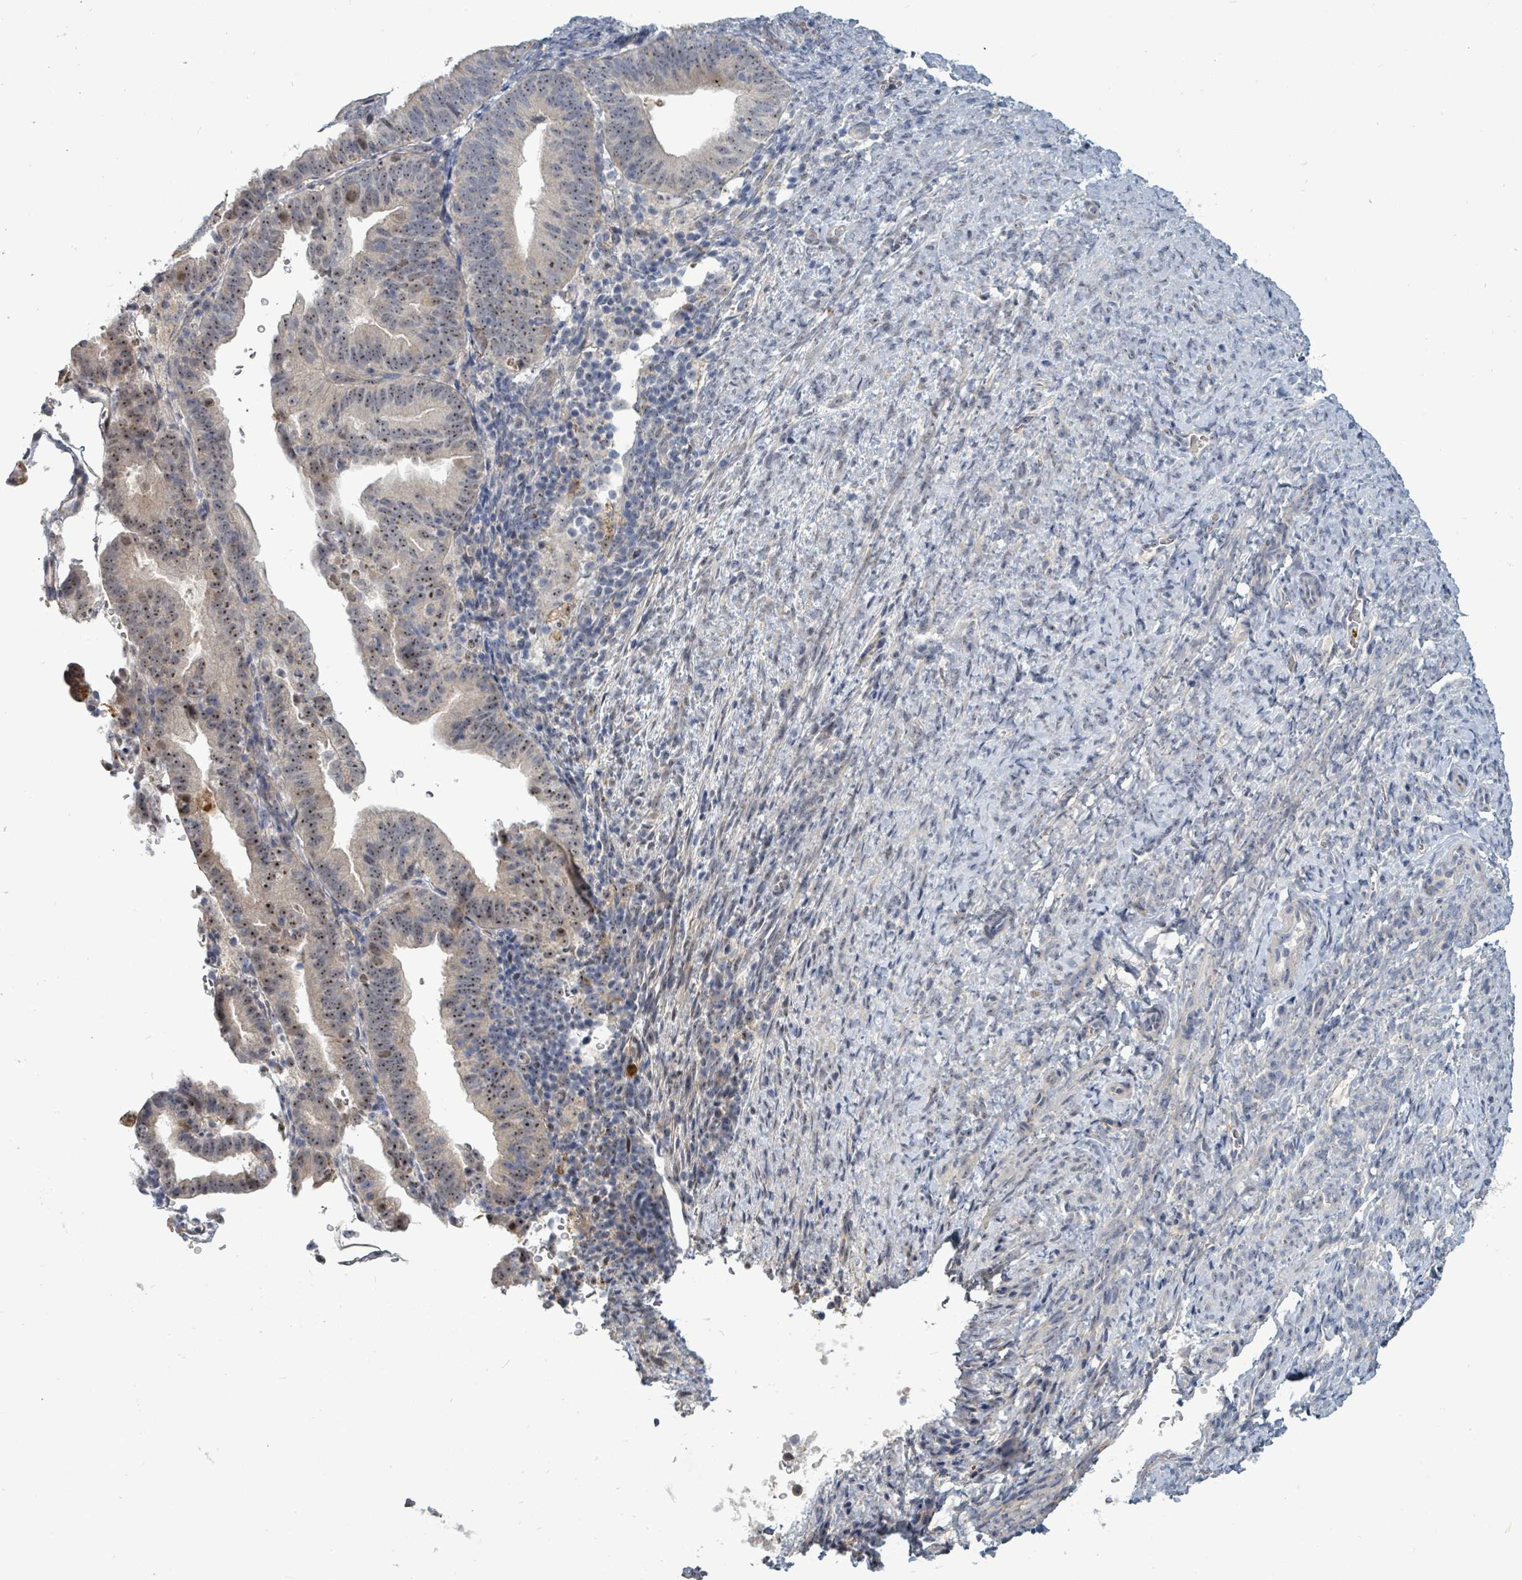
{"staining": {"intensity": "moderate", "quantity": "25%-75%", "location": "nuclear"}, "tissue": "endometrial cancer", "cell_type": "Tumor cells", "image_type": "cancer", "snomed": [{"axis": "morphology", "description": "Adenocarcinoma, NOS"}, {"axis": "topography", "description": "Endometrium"}], "caption": "About 25%-75% of tumor cells in endometrial cancer demonstrate moderate nuclear protein staining as visualized by brown immunohistochemical staining.", "gene": "TRDMT1", "patient": {"sex": "female", "age": 70}}